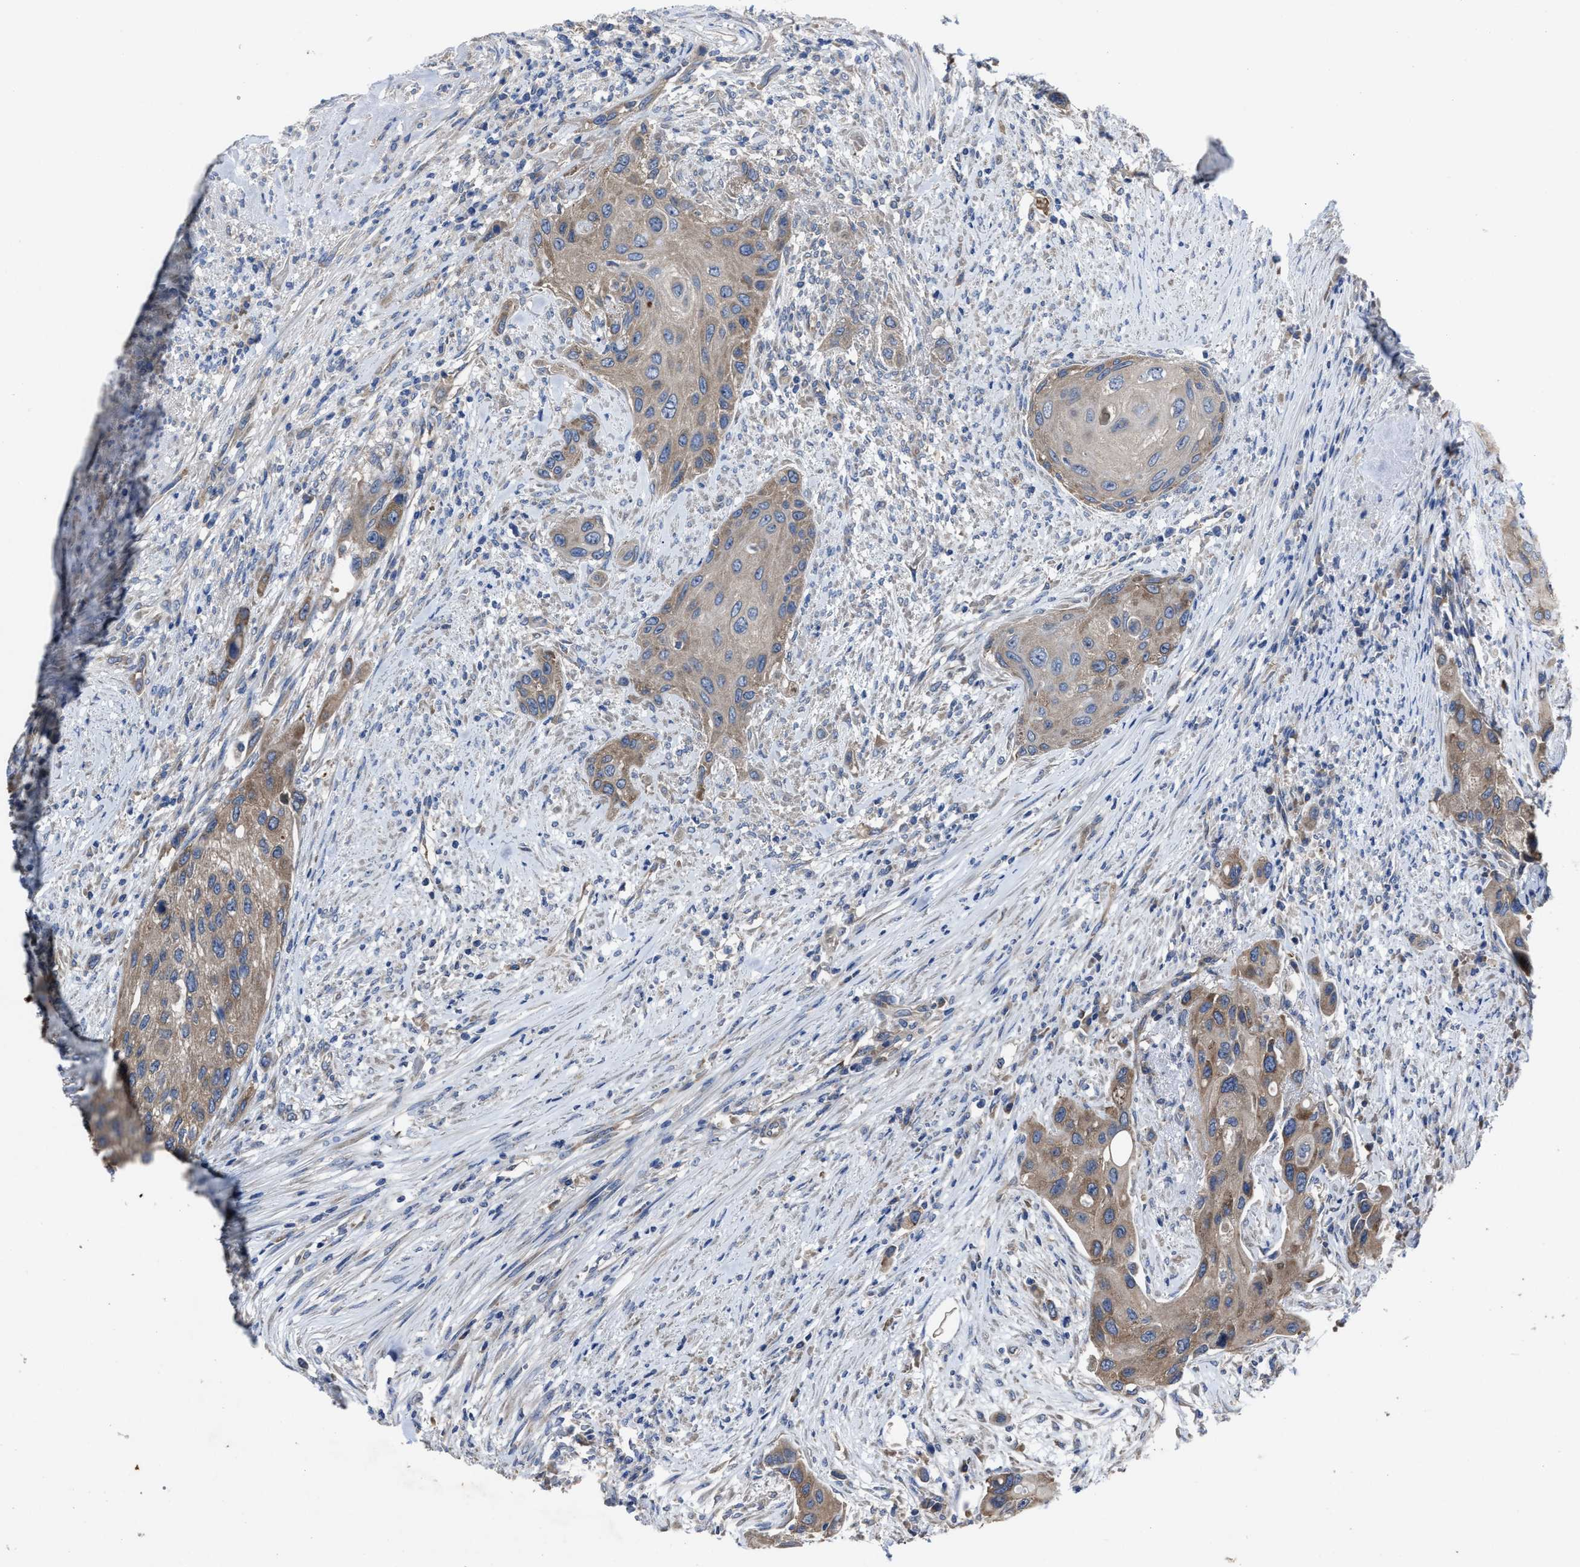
{"staining": {"intensity": "moderate", "quantity": ">75%", "location": "cytoplasmic/membranous"}, "tissue": "urothelial cancer", "cell_type": "Tumor cells", "image_type": "cancer", "snomed": [{"axis": "morphology", "description": "Urothelial carcinoma, High grade"}, {"axis": "topography", "description": "Urinary bladder"}], "caption": "Immunohistochemistry of human high-grade urothelial carcinoma shows medium levels of moderate cytoplasmic/membranous positivity in about >75% of tumor cells.", "gene": "UPF1", "patient": {"sex": "female", "age": 56}}